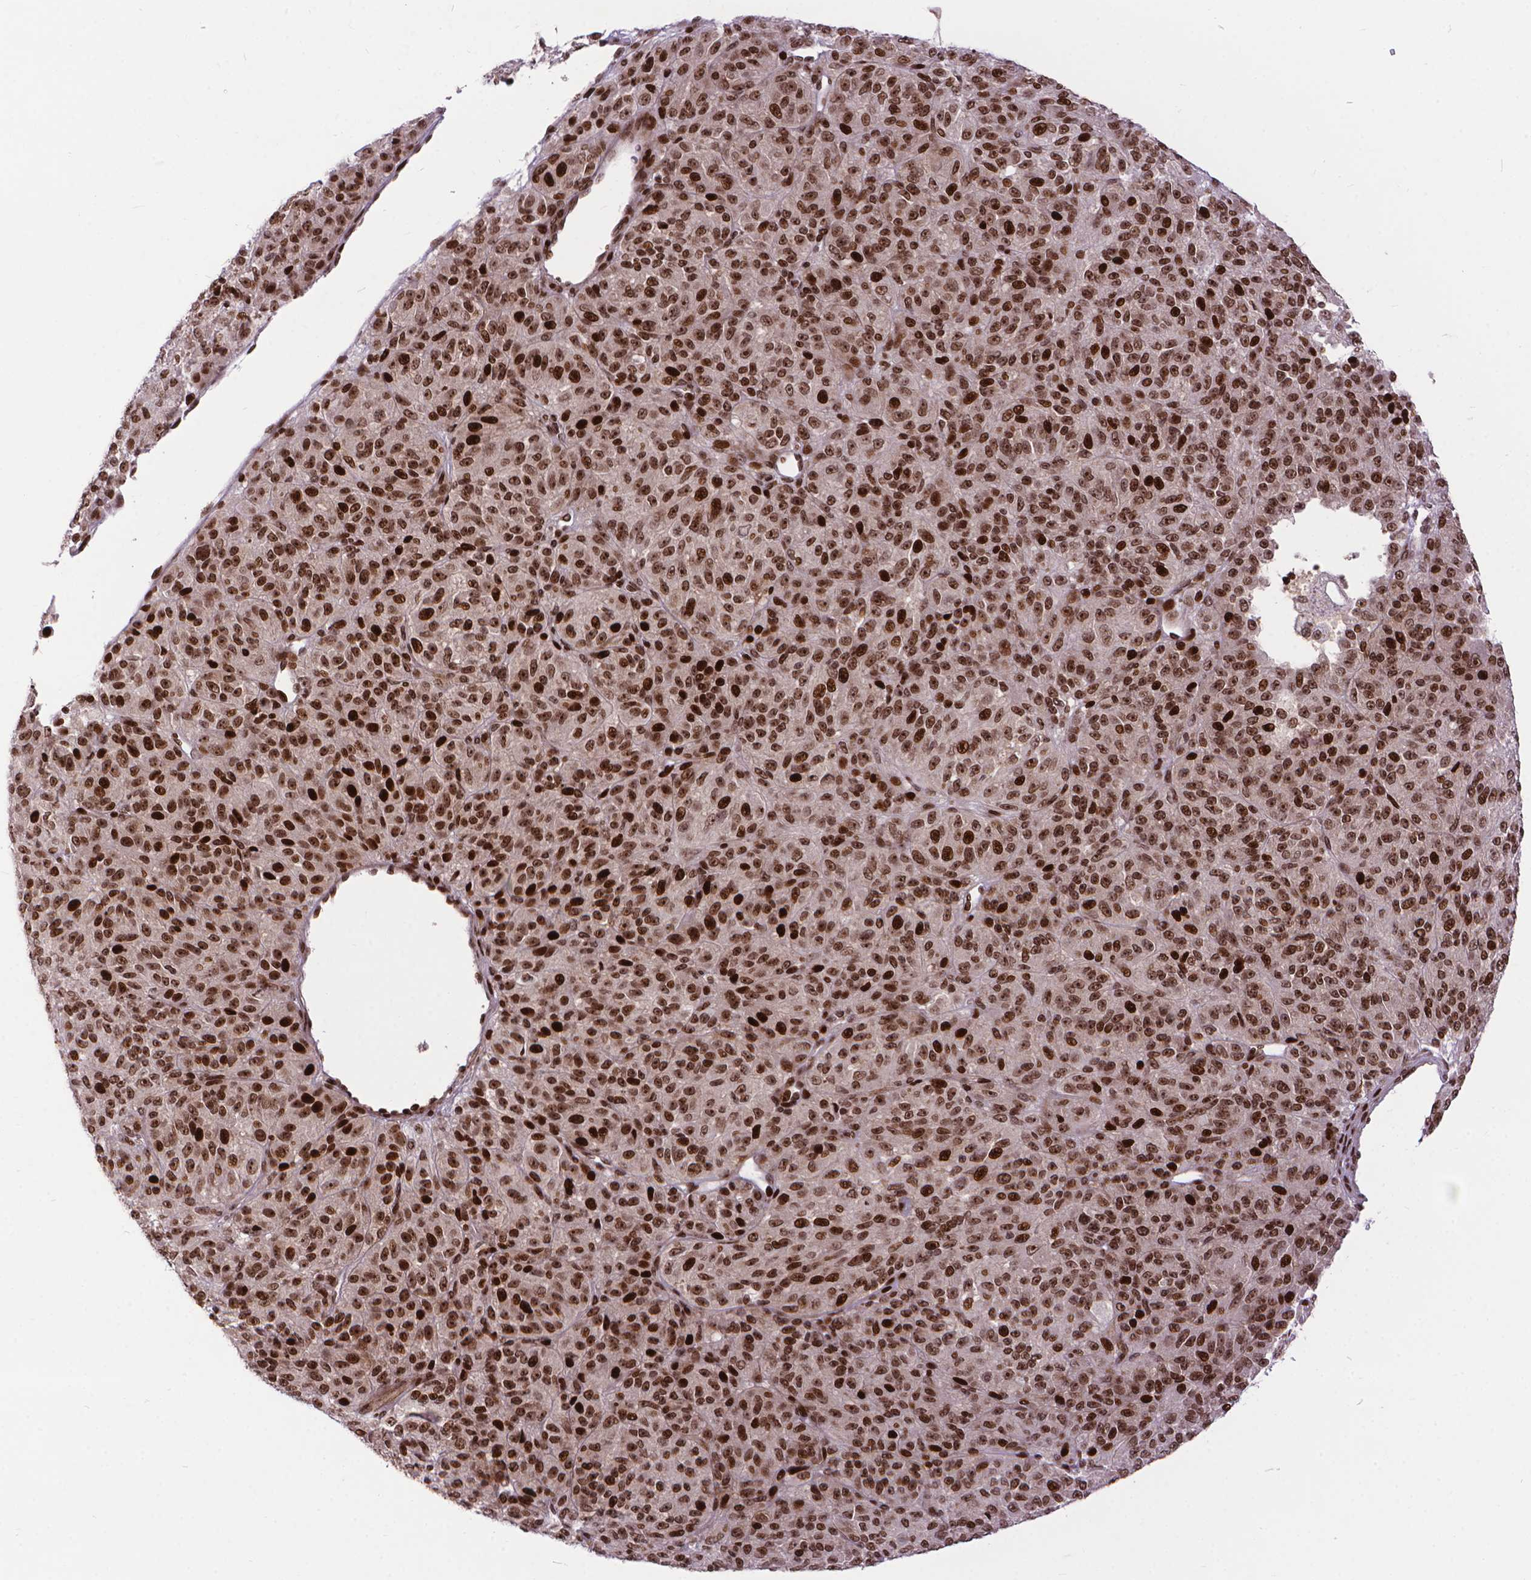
{"staining": {"intensity": "strong", "quantity": ">75%", "location": "nuclear"}, "tissue": "melanoma", "cell_type": "Tumor cells", "image_type": "cancer", "snomed": [{"axis": "morphology", "description": "Malignant melanoma, Metastatic site"}, {"axis": "topography", "description": "Brain"}], "caption": "Protein staining of melanoma tissue exhibits strong nuclear staining in approximately >75% of tumor cells. The staining was performed using DAB (3,3'-diaminobenzidine), with brown indicating positive protein expression. Nuclei are stained blue with hematoxylin.", "gene": "AMER1", "patient": {"sex": "female", "age": 56}}